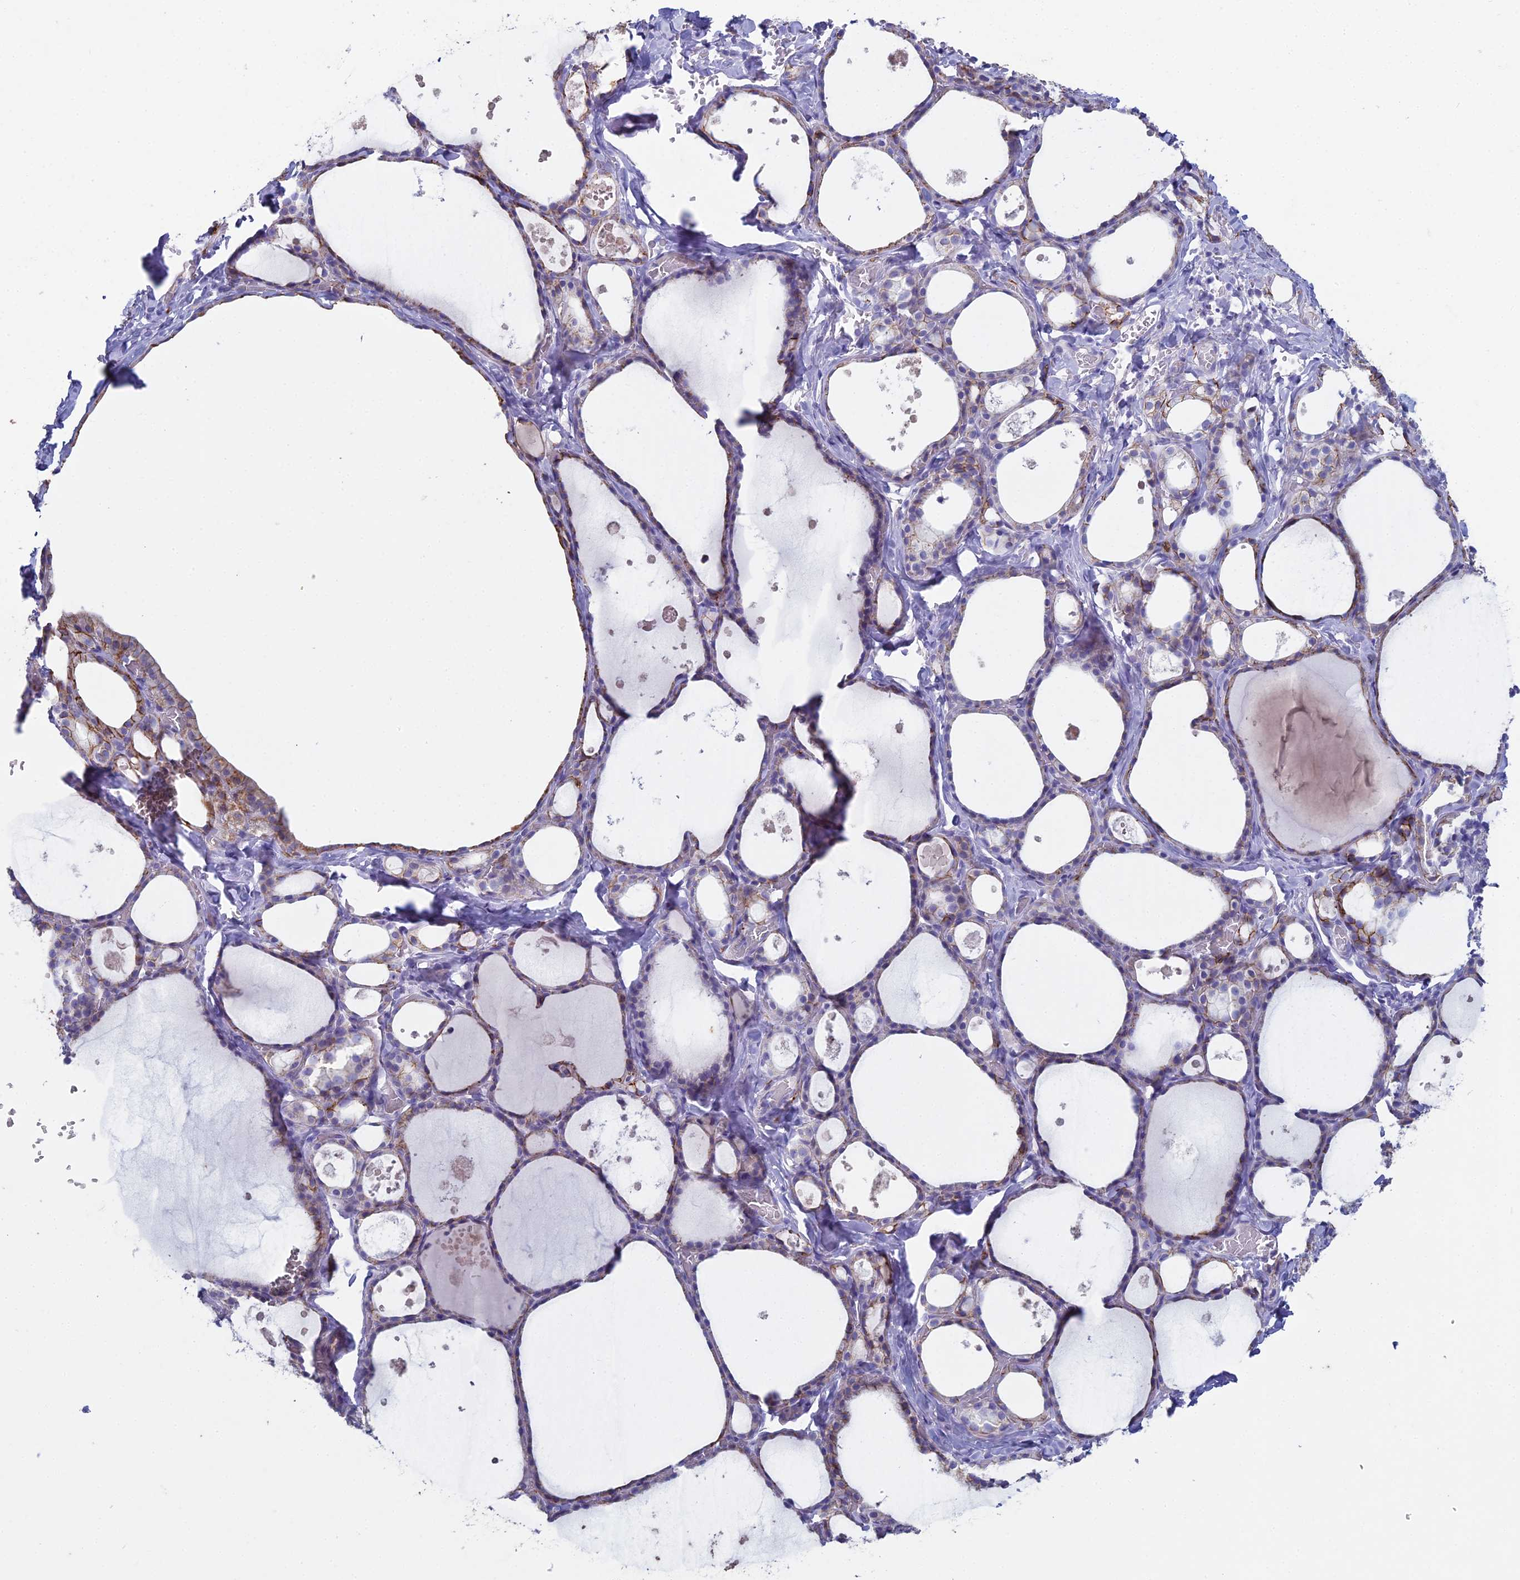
{"staining": {"intensity": "strong", "quantity": "25%-75%", "location": "cytoplasmic/membranous"}, "tissue": "thyroid gland", "cell_type": "Glandular cells", "image_type": "normal", "snomed": [{"axis": "morphology", "description": "Normal tissue, NOS"}, {"axis": "topography", "description": "Thyroid gland"}], "caption": "DAB (3,3'-diaminobenzidine) immunohistochemical staining of normal human thyroid gland exhibits strong cytoplasmic/membranous protein staining in approximately 25%-75% of glandular cells.", "gene": "NCAM1", "patient": {"sex": "male", "age": 56}}